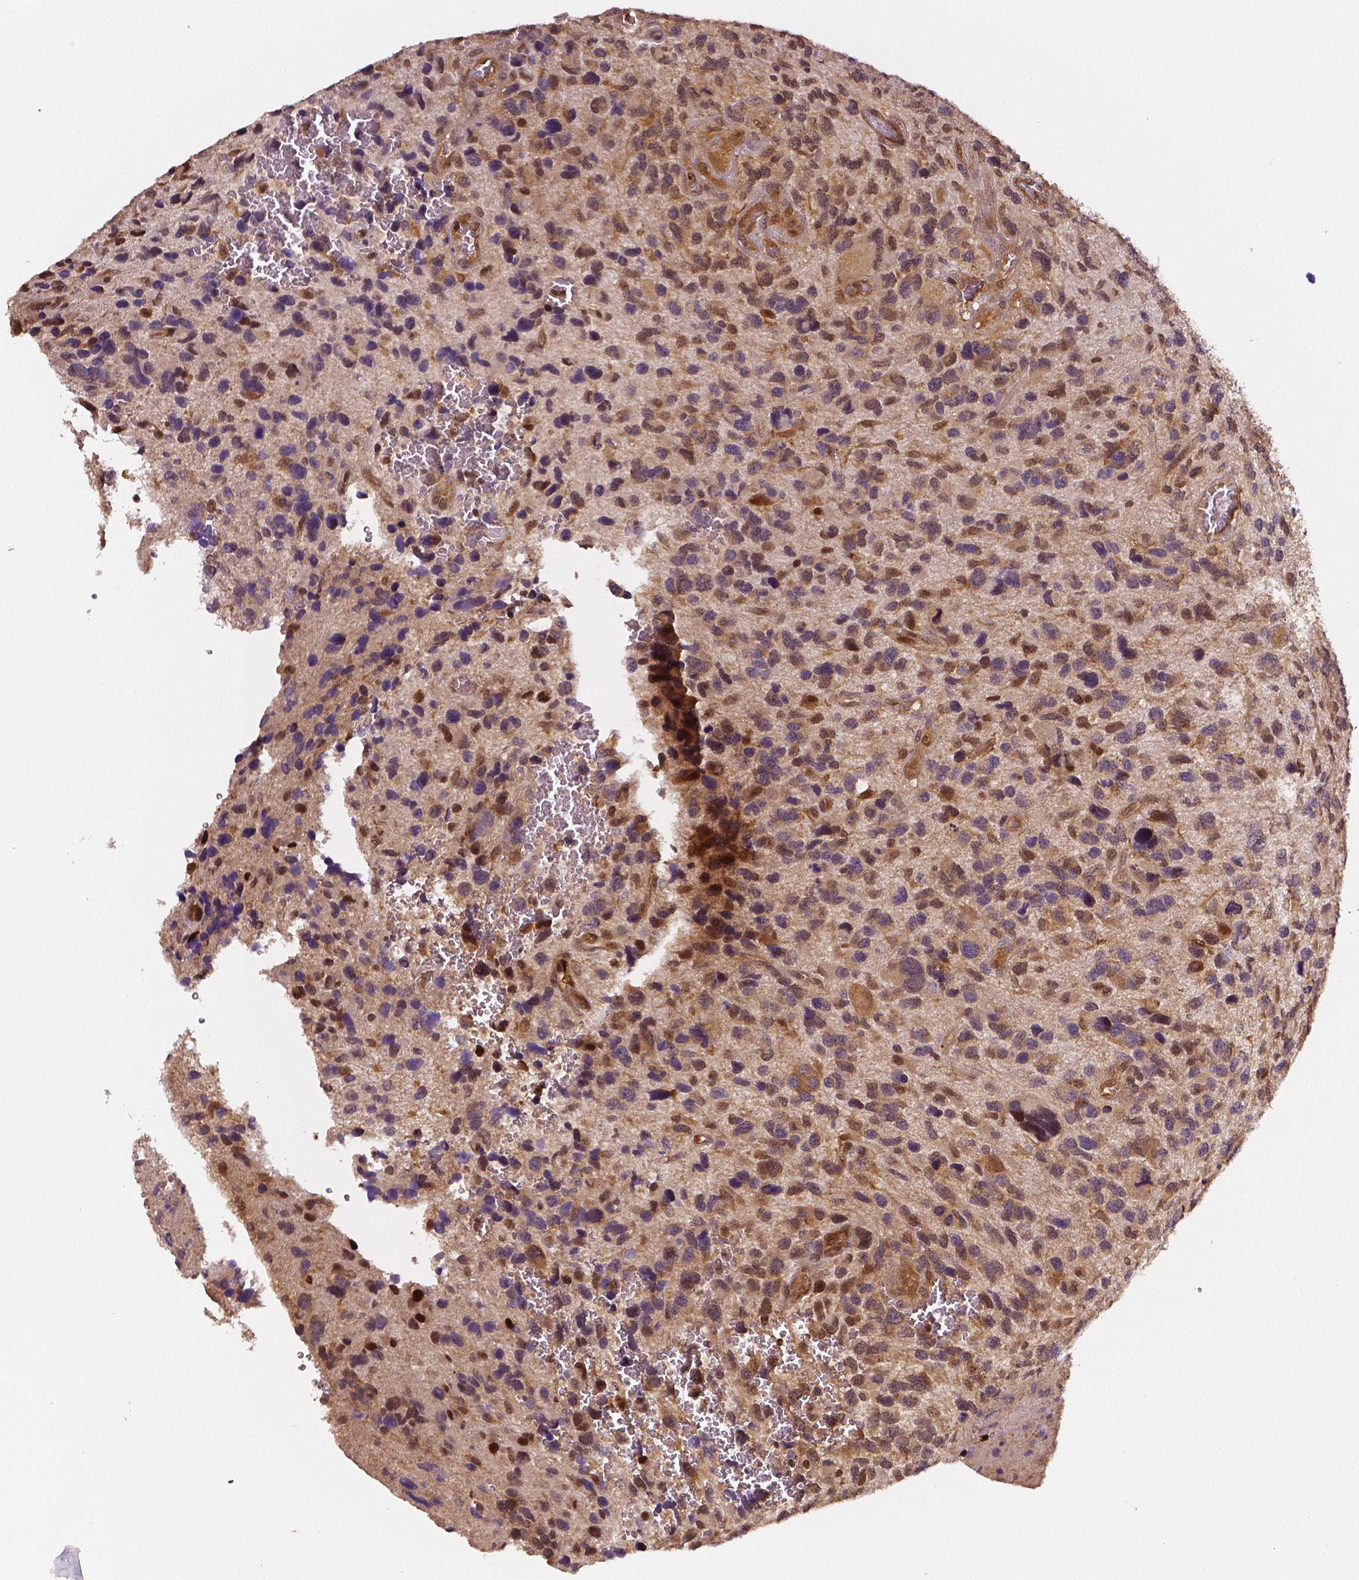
{"staining": {"intensity": "moderate", "quantity": "<25%", "location": "cytoplasmic/membranous"}, "tissue": "glioma", "cell_type": "Tumor cells", "image_type": "cancer", "snomed": [{"axis": "morphology", "description": "Glioma, malignant, NOS"}, {"axis": "morphology", "description": "Glioma, malignant, High grade"}, {"axis": "topography", "description": "Brain"}], "caption": "This is an image of IHC staining of glioma, which shows moderate staining in the cytoplasmic/membranous of tumor cells.", "gene": "STAT3", "patient": {"sex": "female", "age": 71}}